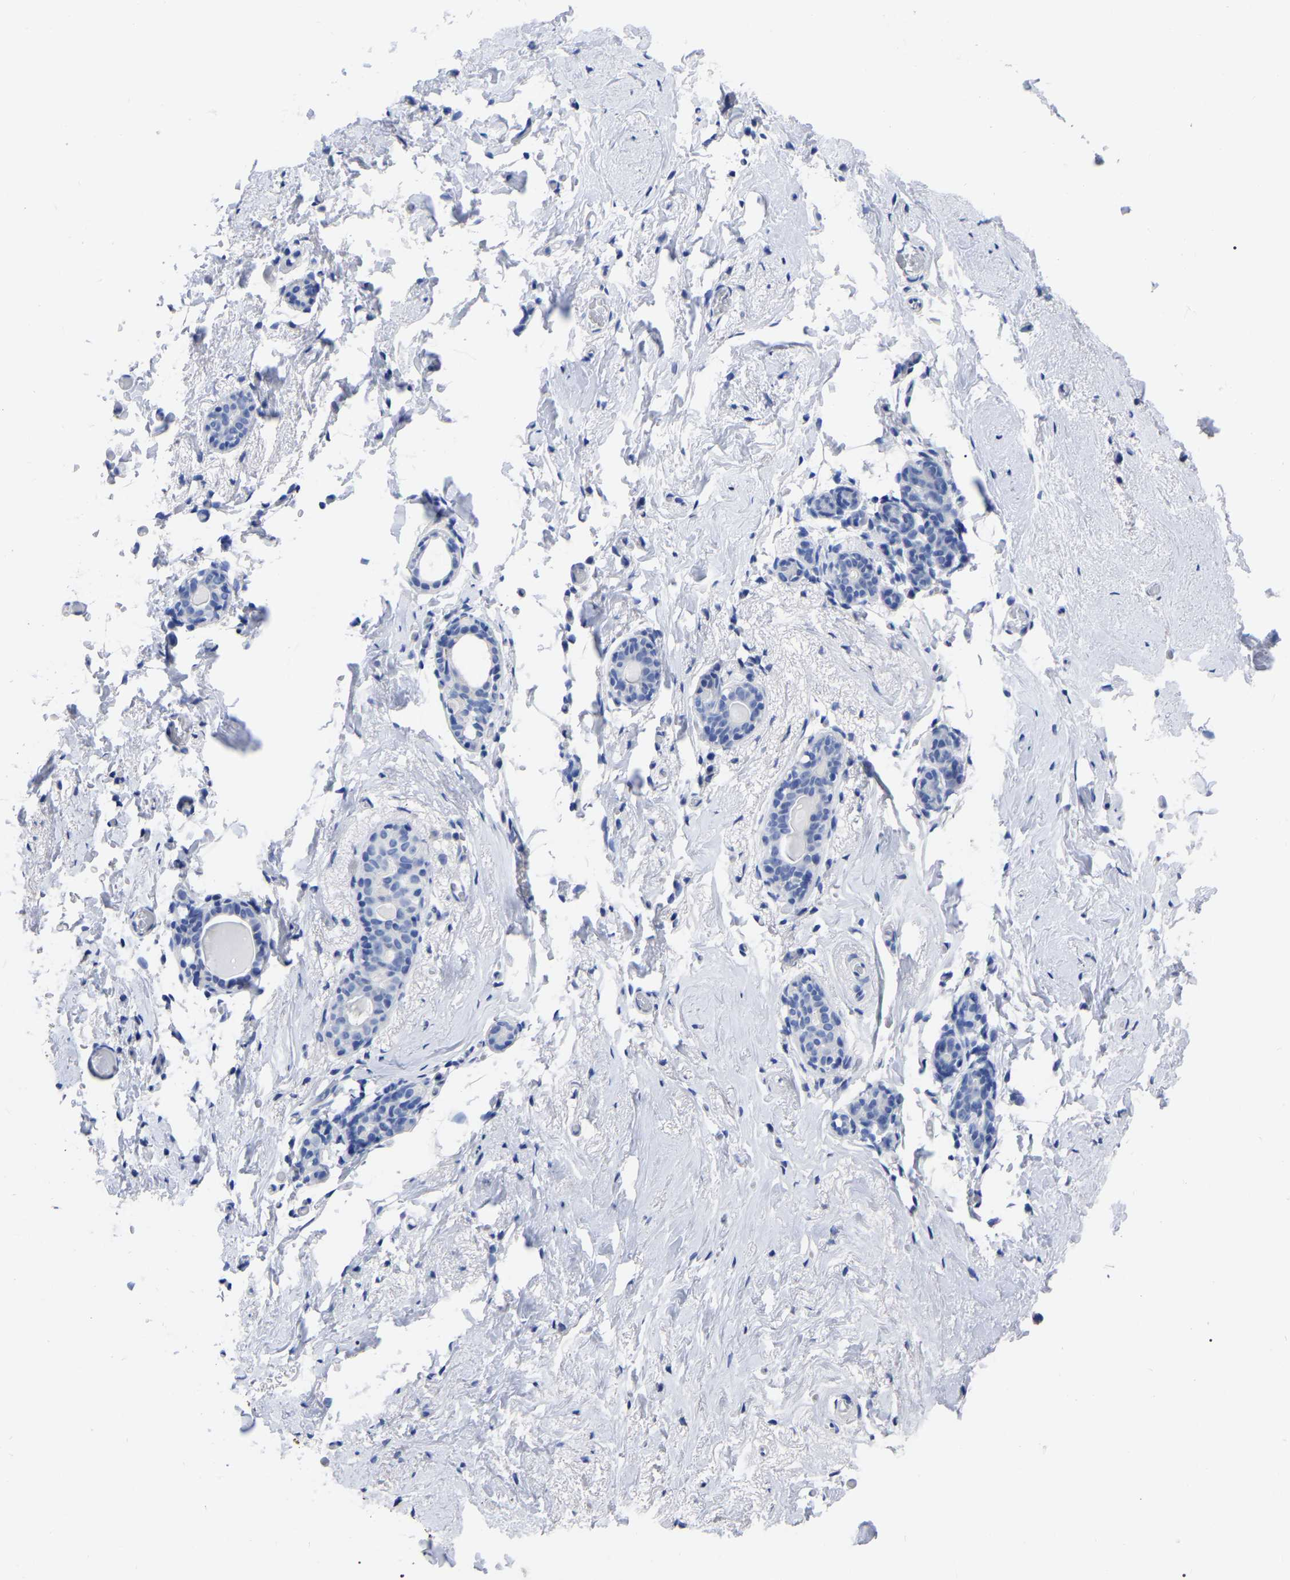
{"staining": {"intensity": "negative", "quantity": "none", "location": "none"}, "tissue": "breast", "cell_type": "Adipocytes", "image_type": "normal", "snomed": [{"axis": "morphology", "description": "Normal tissue, NOS"}, {"axis": "topography", "description": "Breast"}], "caption": "Micrograph shows no protein expression in adipocytes of unremarkable breast.", "gene": "ANXA13", "patient": {"sex": "female", "age": 62}}